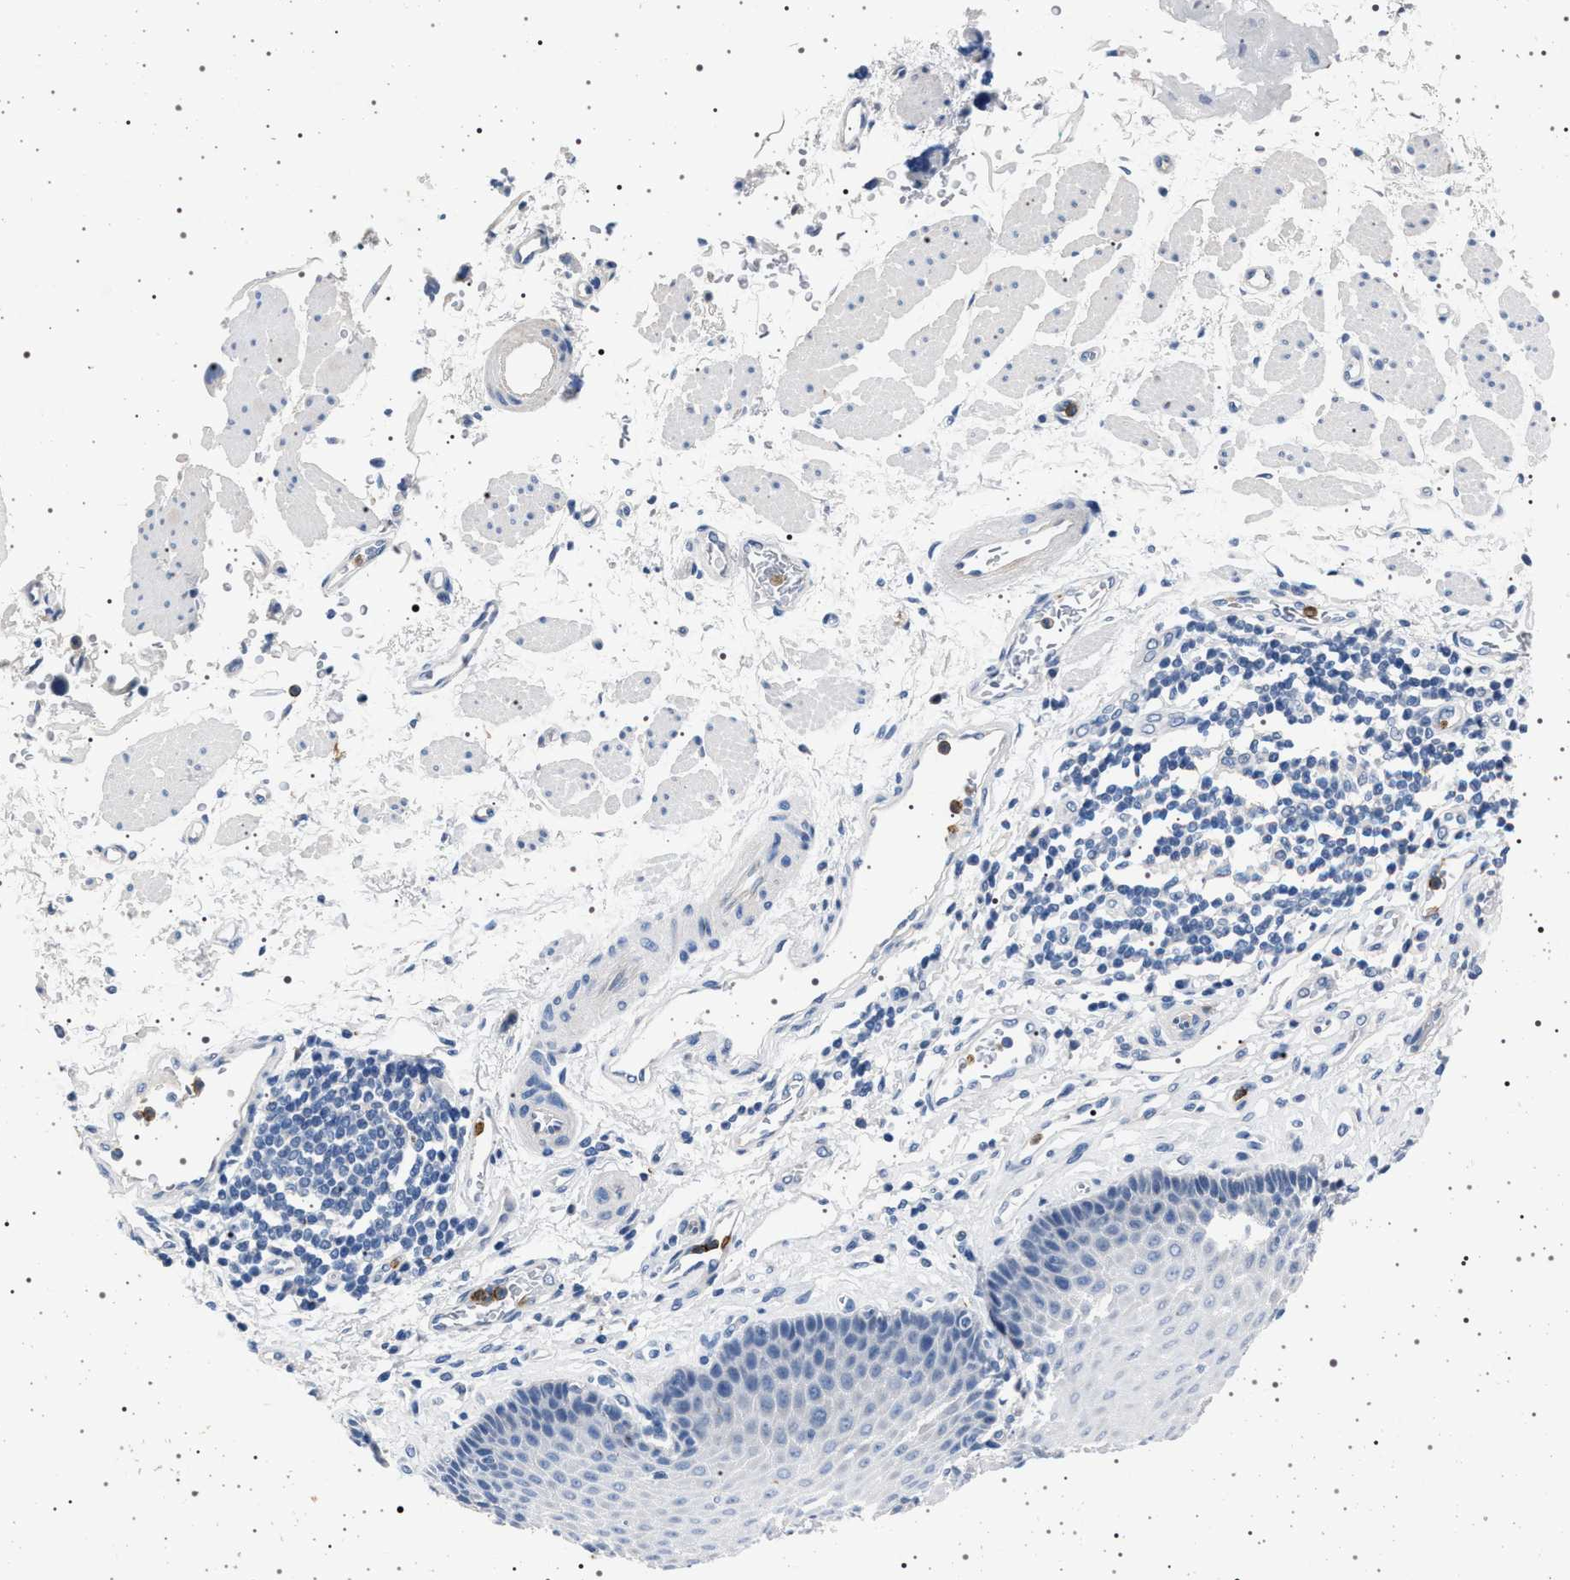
{"staining": {"intensity": "negative", "quantity": "none", "location": "none"}, "tissue": "esophagus", "cell_type": "Squamous epithelial cells", "image_type": "normal", "snomed": [{"axis": "morphology", "description": "Normal tissue, NOS"}, {"axis": "topography", "description": "Esophagus"}], "caption": "IHC histopathology image of normal esophagus: esophagus stained with DAB (3,3'-diaminobenzidine) displays no significant protein expression in squamous epithelial cells.", "gene": "NAT9", "patient": {"sex": "male", "age": 54}}